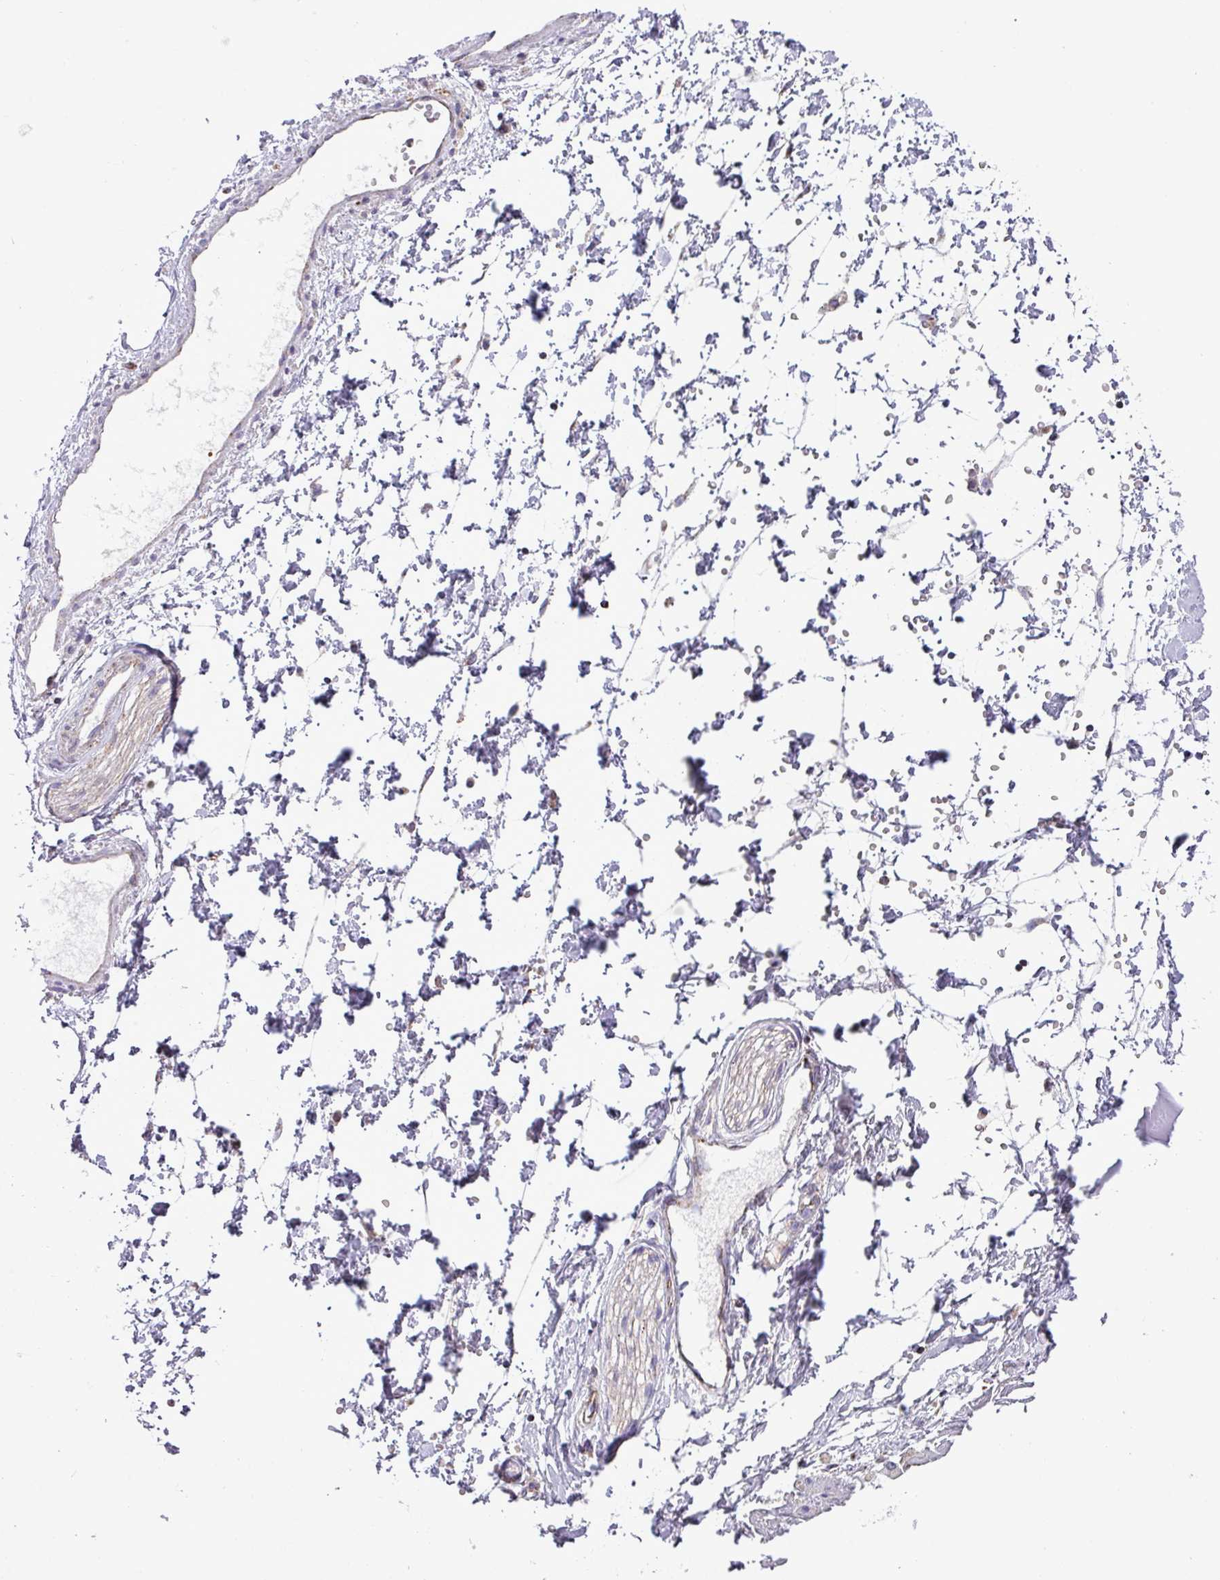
{"staining": {"intensity": "negative", "quantity": "none", "location": "none"}, "tissue": "adipose tissue", "cell_type": "Adipocytes", "image_type": "normal", "snomed": [{"axis": "morphology", "description": "Normal tissue, NOS"}, {"axis": "topography", "description": "Prostate"}, {"axis": "topography", "description": "Peripheral nerve tissue"}], "caption": "Adipocytes are negative for protein expression in benign human adipose tissue.", "gene": "ZNF81", "patient": {"sex": "male", "age": 55}}